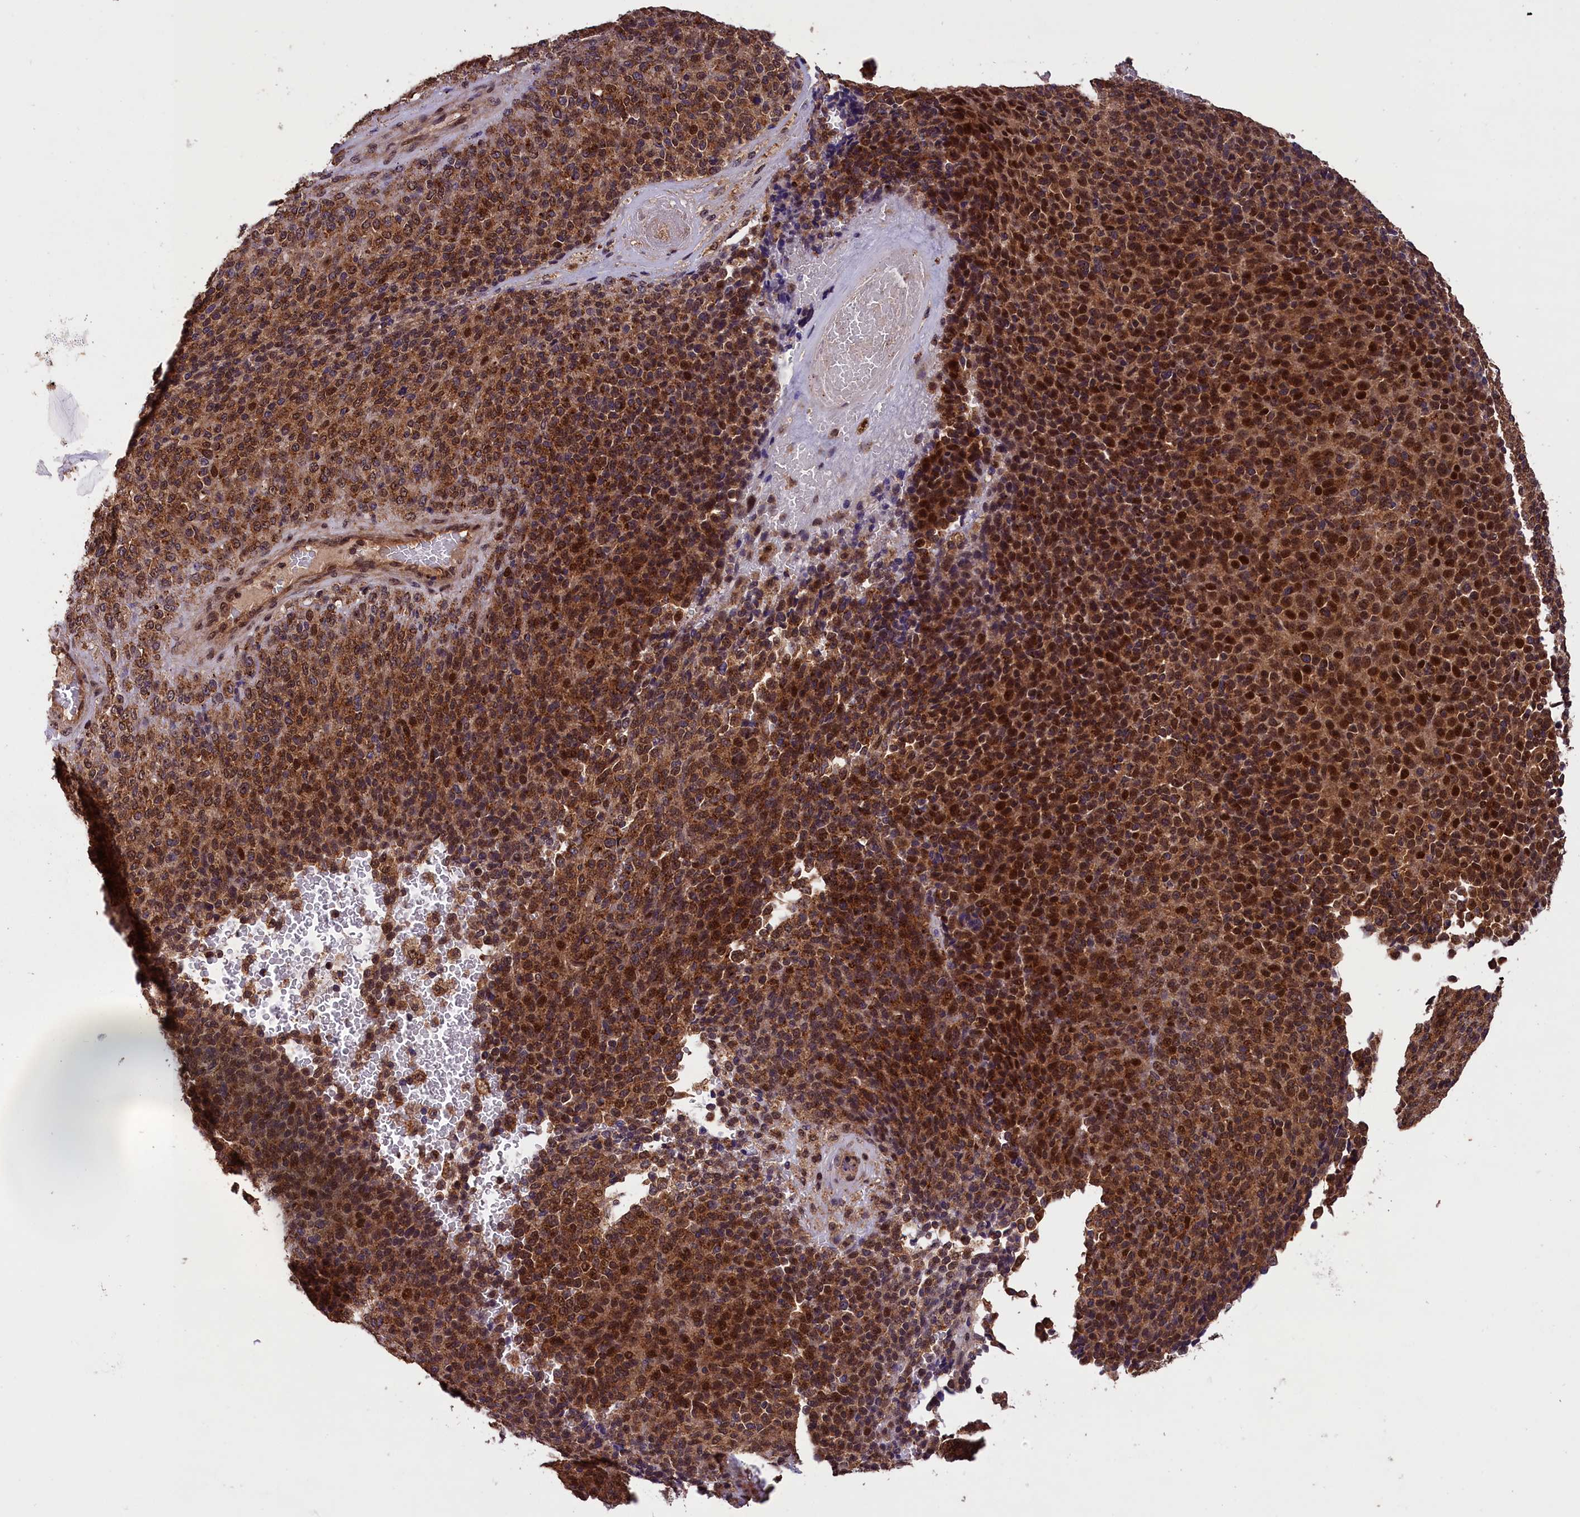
{"staining": {"intensity": "strong", "quantity": ">75%", "location": "cytoplasmic/membranous,nuclear"}, "tissue": "melanoma", "cell_type": "Tumor cells", "image_type": "cancer", "snomed": [{"axis": "morphology", "description": "Malignant melanoma, Metastatic site"}, {"axis": "topography", "description": "Brain"}], "caption": "Melanoma stained with a protein marker shows strong staining in tumor cells.", "gene": "IST1", "patient": {"sex": "female", "age": 56}}